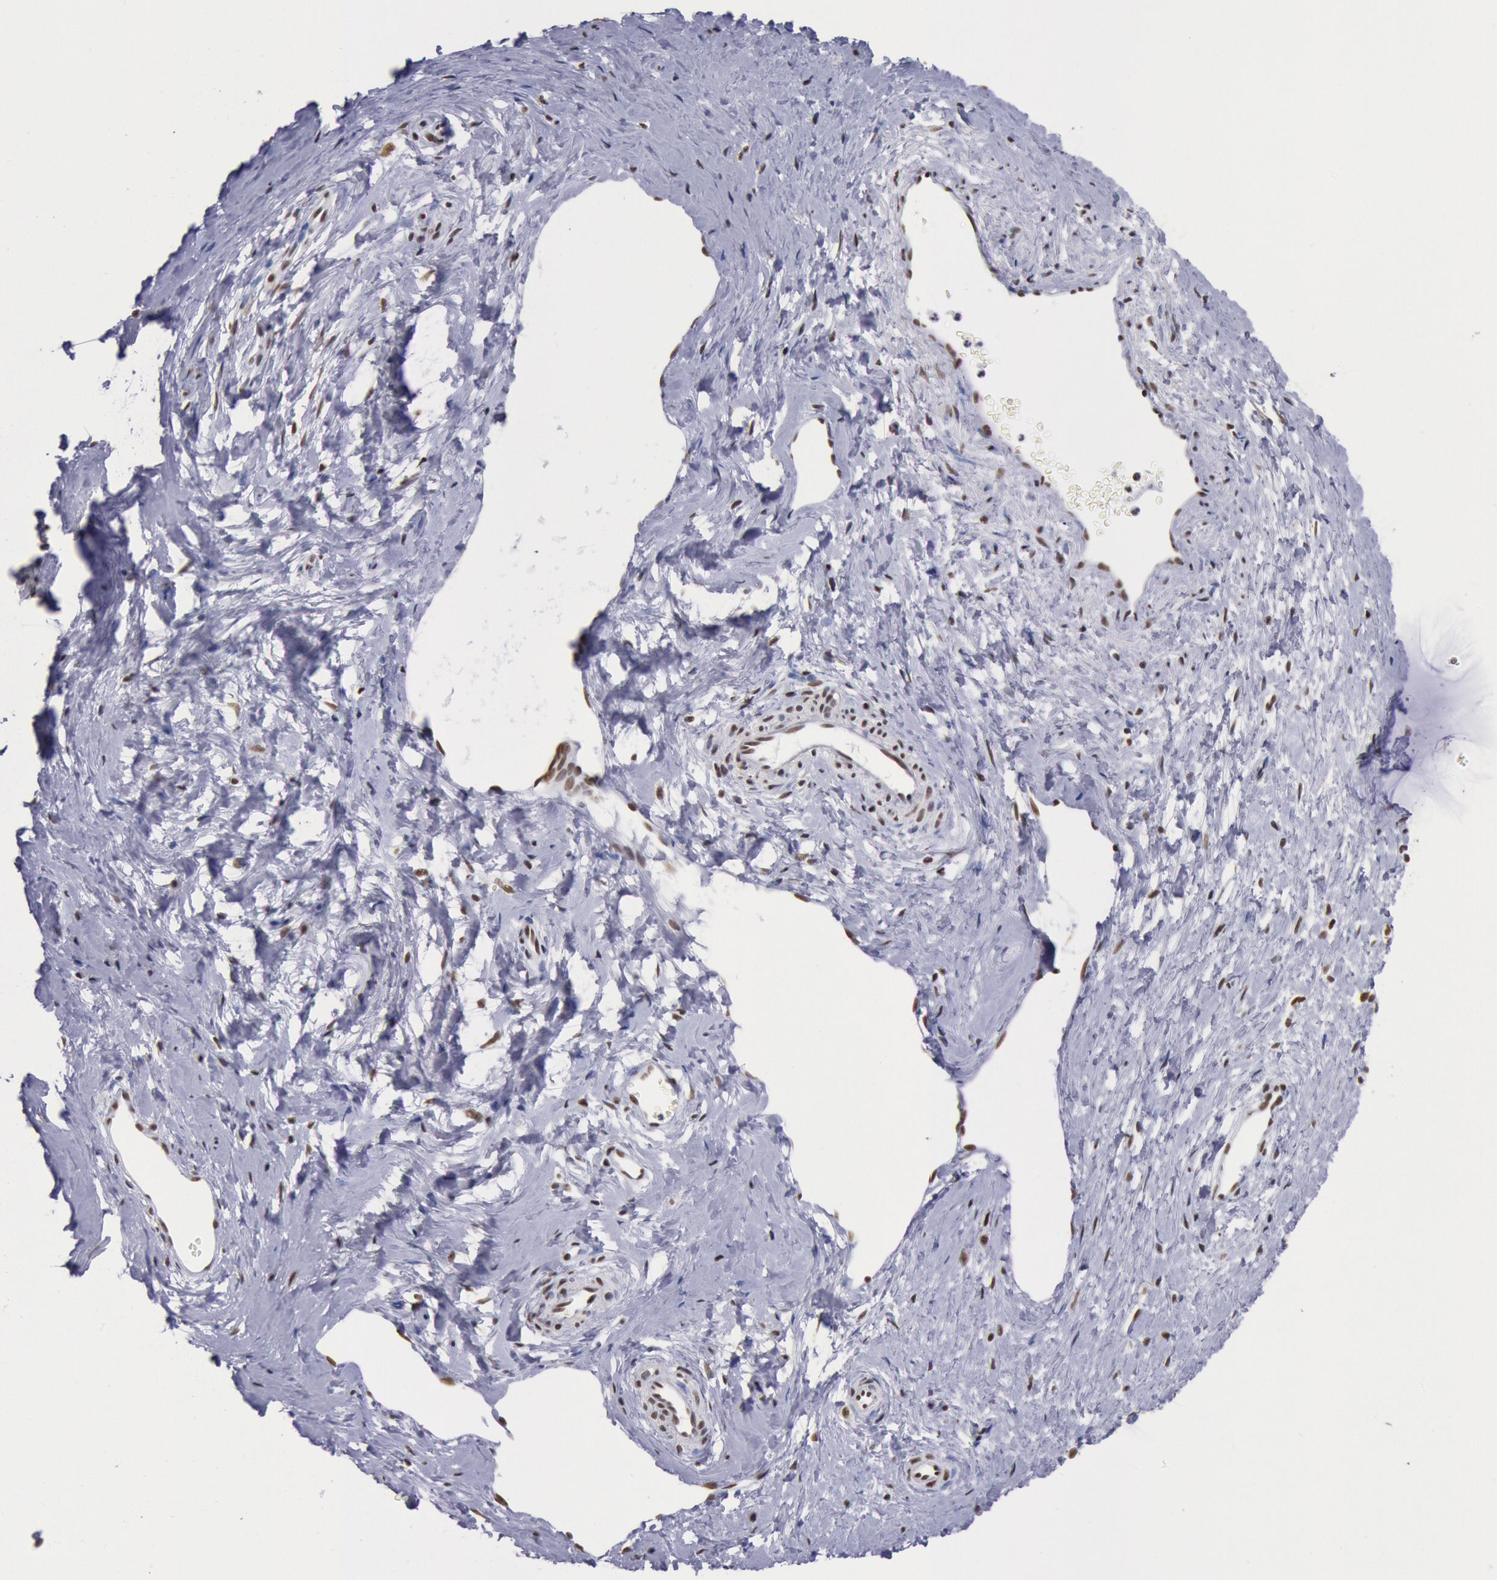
{"staining": {"intensity": "moderate", "quantity": ">75%", "location": "nuclear"}, "tissue": "cervix", "cell_type": "Glandular cells", "image_type": "normal", "snomed": [{"axis": "morphology", "description": "Normal tissue, NOS"}, {"axis": "topography", "description": "Cervix"}], "caption": "Protein staining of normal cervix displays moderate nuclear expression in about >75% of glandular cells. The protein is stained brown, and the nuclei are stained in blue (DAB (3,3'-diaminobenzidine) IHC with brightfield microscopy, high magnification).", "gene": "SNRPD3", "patient": {"sex": "female", "age": 40}}